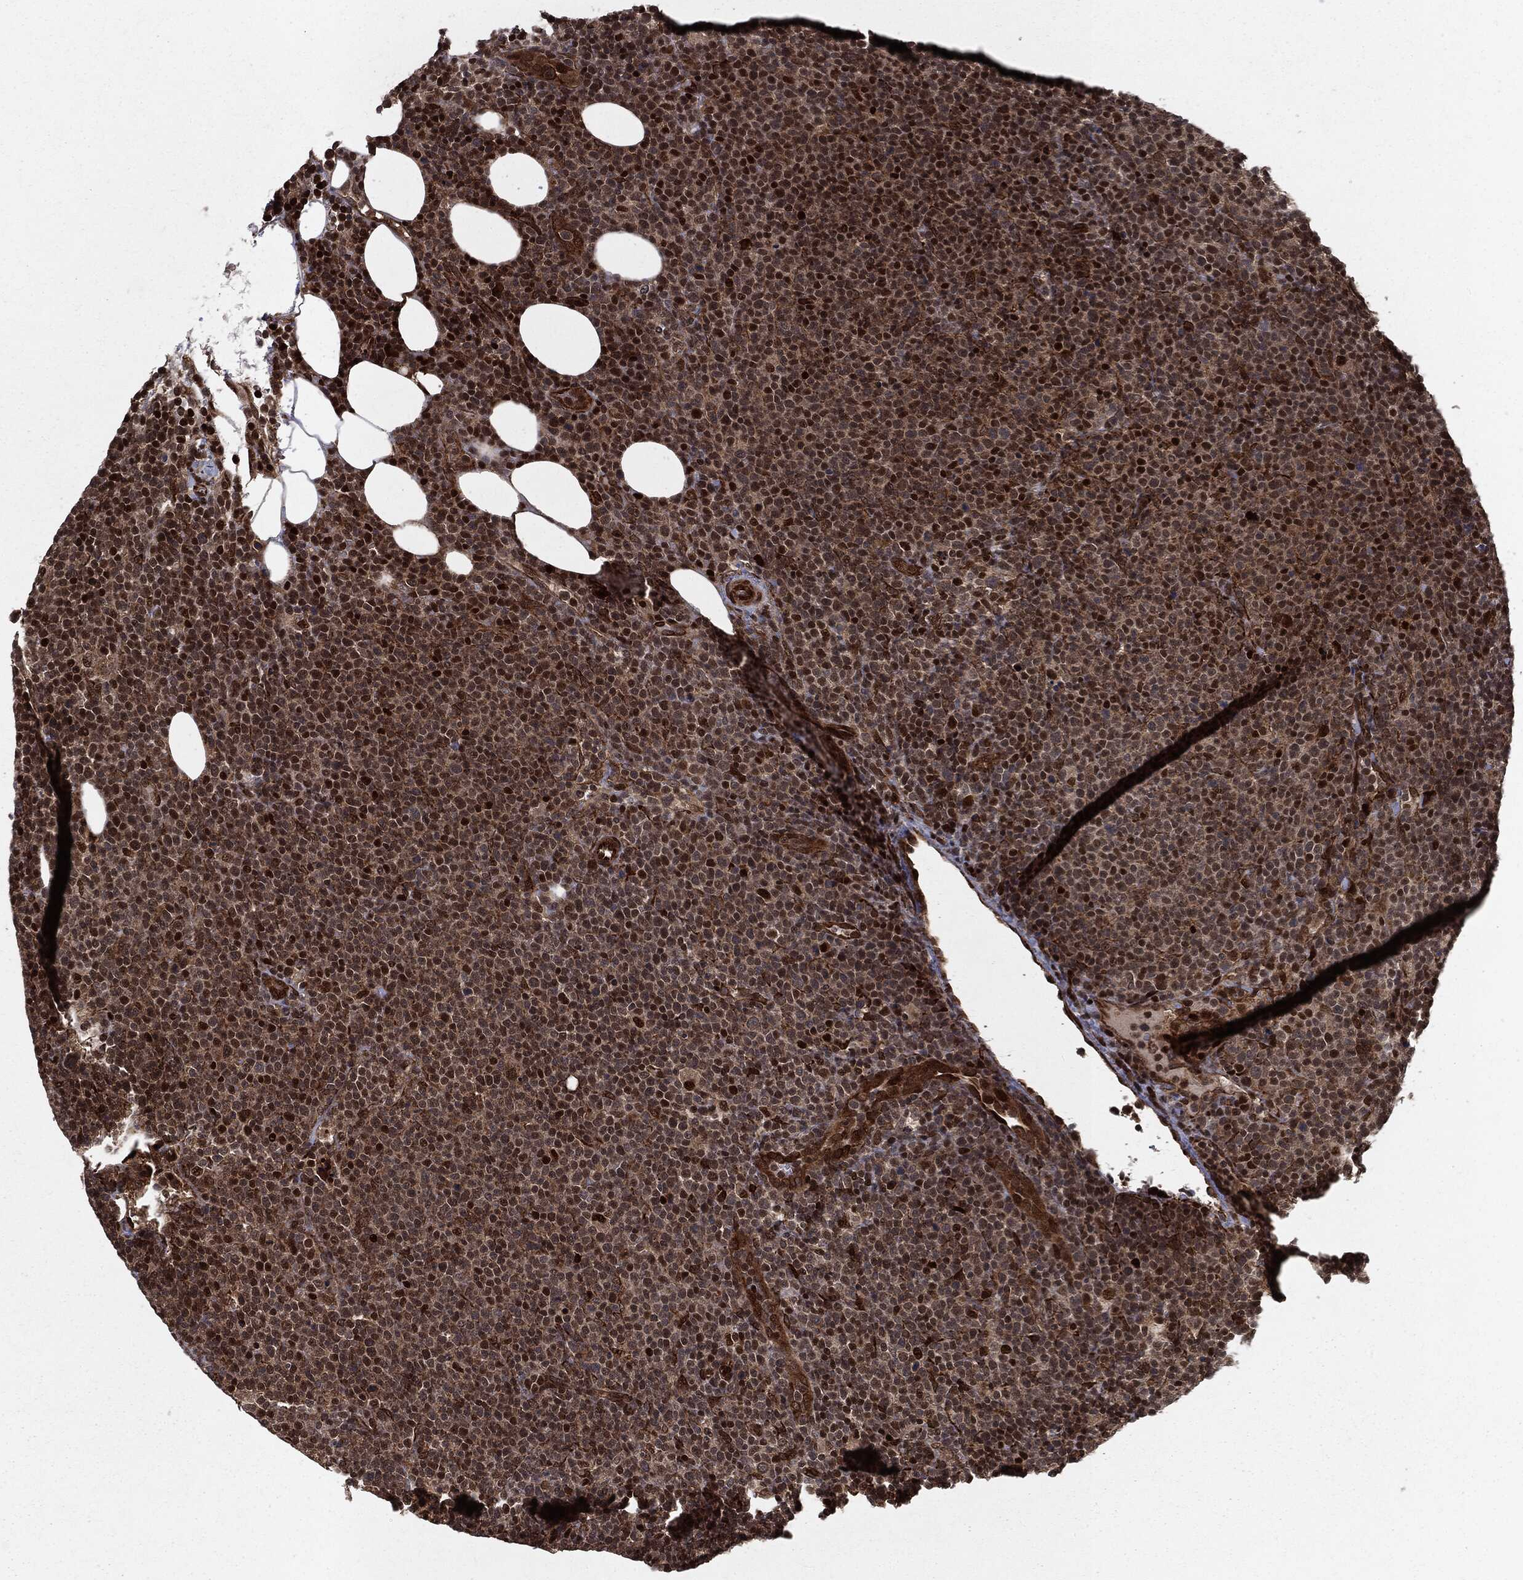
{"staining": {"intensity": "strong", "quantity": "25%-75%", "location": "cytoplasmic/membranous,nuclear"}, "tissue": "lymphoma", "cell_type": "Tumor cells", "image_type": "cancer", "snomed": [{"axis": "morphology", "description": "Malignant lymphoma, non-Hodgkin's type, High grade"}, {"axis": "topography", "description": "Lymph node"}], "caption": "Protein expression analysis of human high-grade malignant lymphoma, non-Hodgkin's type reveals strong cytoplasmic/membranous and nuclear expression in approximately 25%-75% of tumor cells. The staining was performed using DAB (3,3'-diaminobenzidine), with brown indicating positive protein expression. Nuclei are stained blue with hematoxylin.", "gene": "RANBP9", "patient": {"sex": "male", "age": 61}}